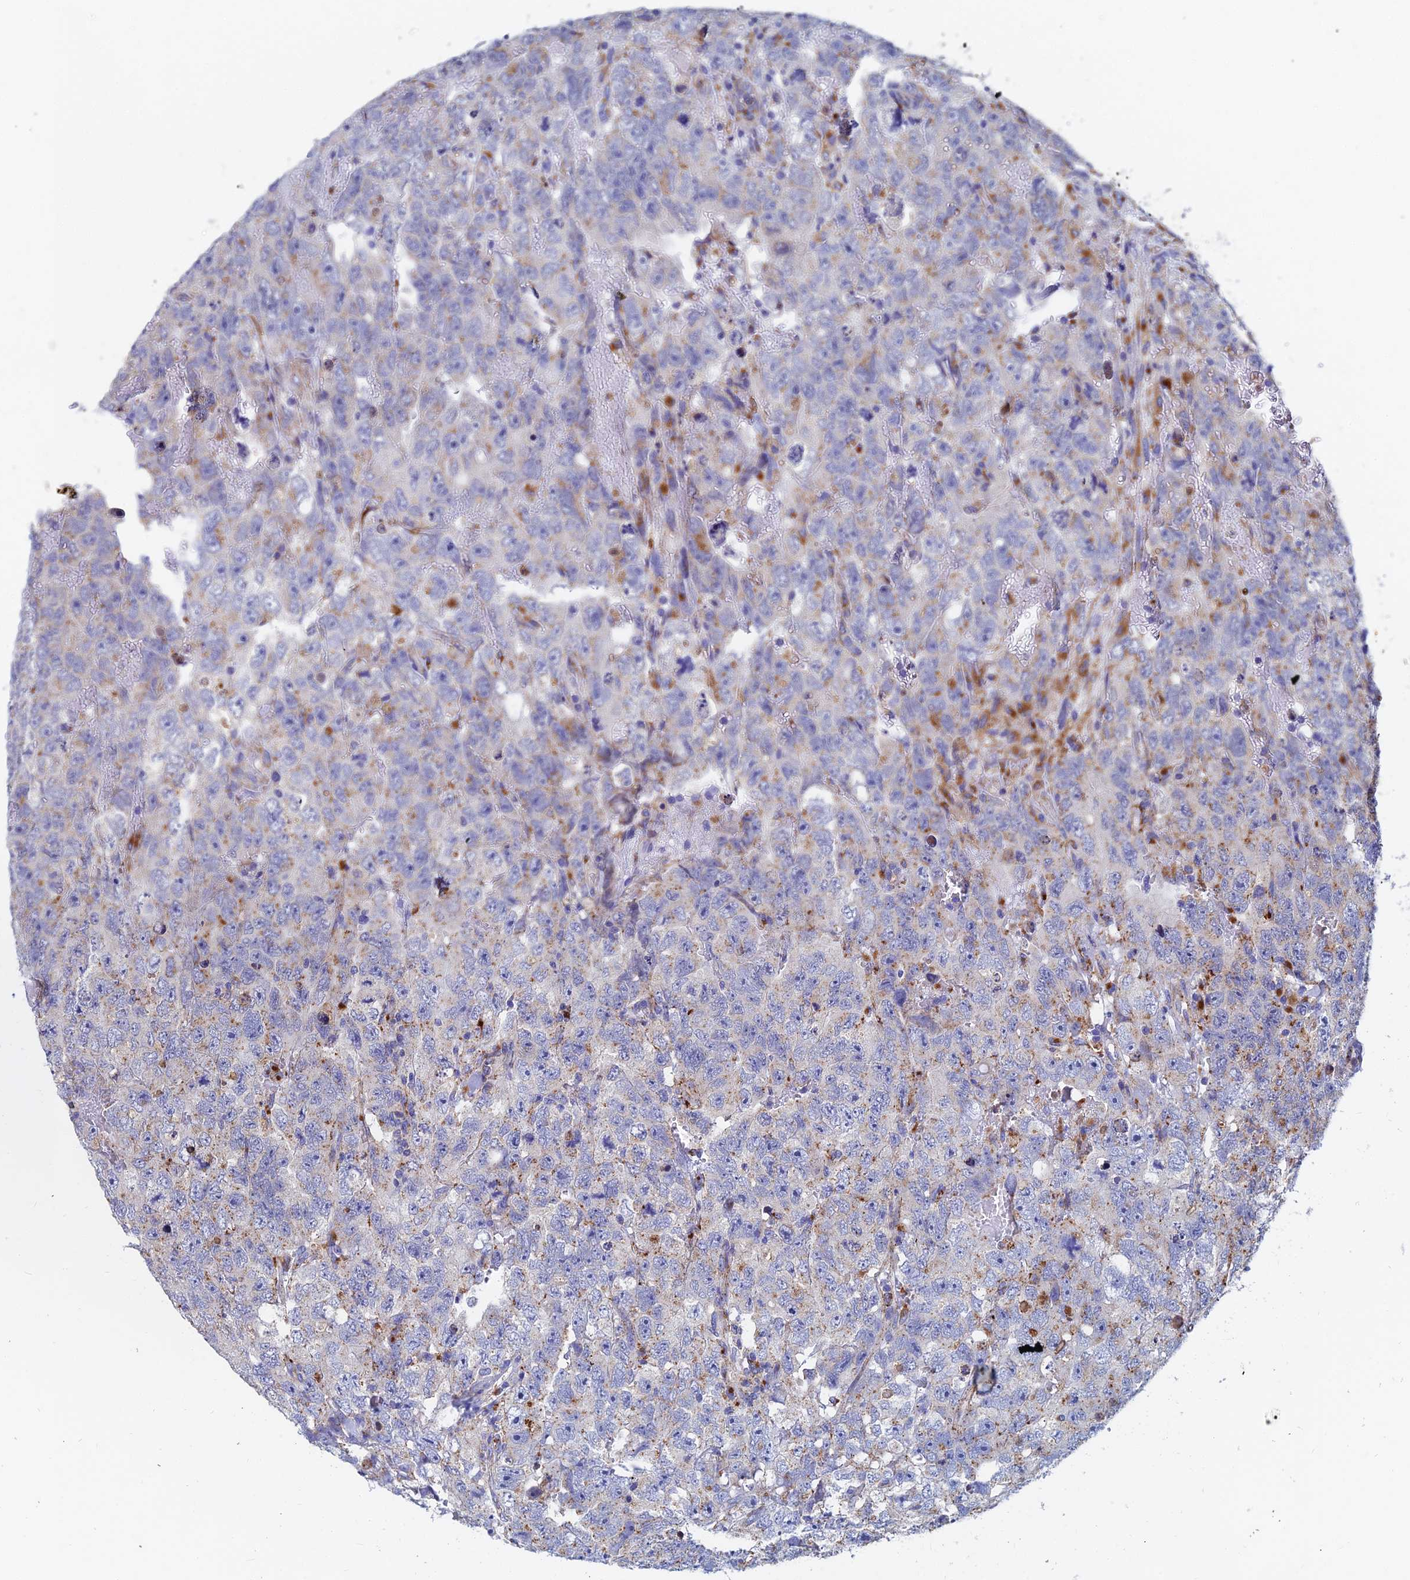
{"staining": {"intensity": "moderate", "quantity": "25%-75%", "location": "cytoplasmic/membranous"}, "tissue": "testis cancer", "cell_type": "Tumor cells", "image_type": "cancer", "snomed": [{"axis": "morphology", "description": "Carcinoma, Embryonal, NOS"}, {"axis": "topography", "description": "Testis"}], "caption": "Immunohistochemical staining of human embryonal carcinoma (testis) reveals medium levels of moderate cytoplasmic/membranous staining in approximately 25%-75% of tumor cells. (Stains: DAB in brown, nuclei in blue, Microscopy: brightfield microscopy at high magnification).", "gene": "SPNS1", "patient": {"sex": "male", "age": 45}}